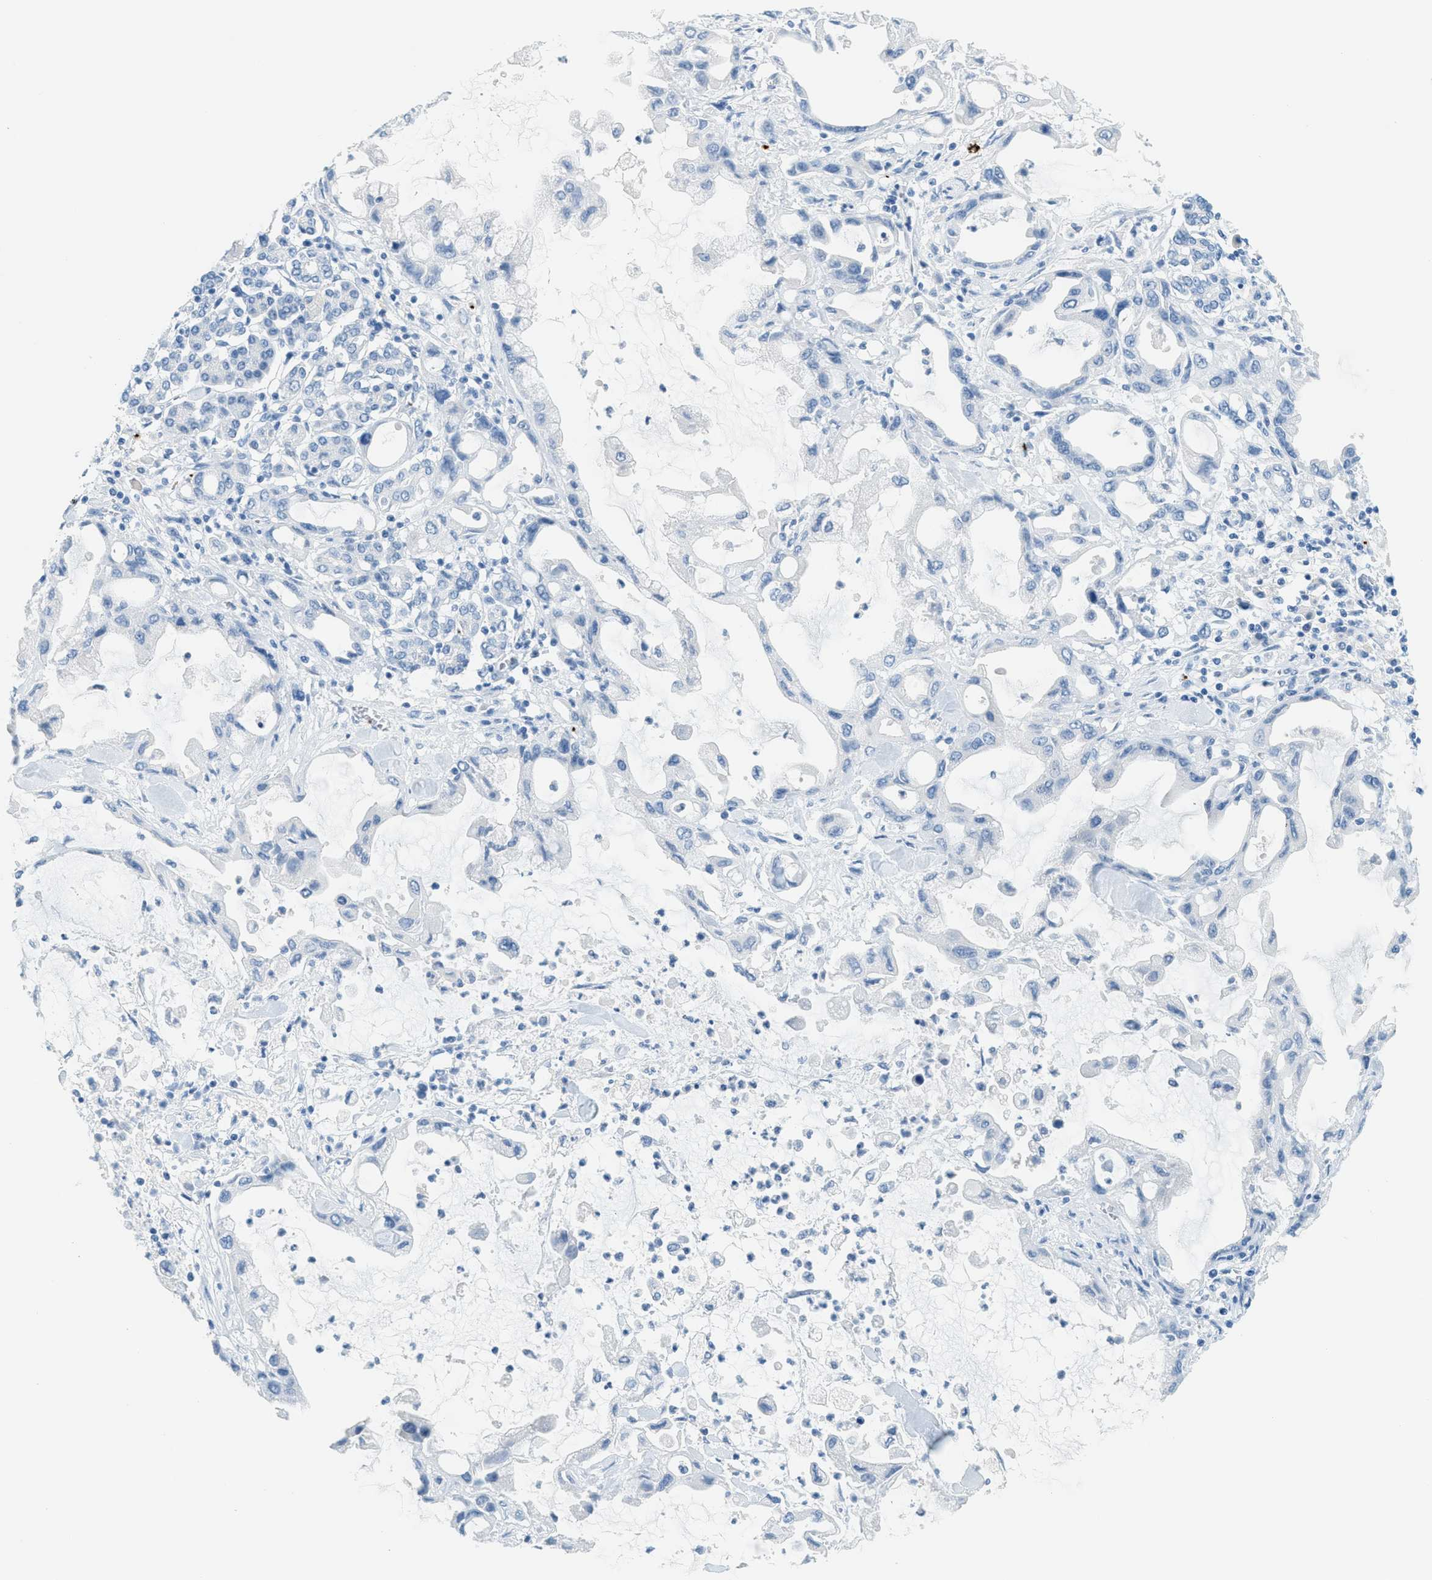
{"staining": {"intensity": "negative", "quantity": "none", "location": "none"}, "tissue": "pancreatic cancer", "cell_type": "Tumor cells", "image_type": "cancer", "snomed": [{"axis": "morphology", "description": "Adenocarcinoma, NOS"}, {"axis": "topography", "description": "Pancreas"}], "caption": "DAB immunohistochemical staining of human adenocarcinoma (pancreatic) displays no significant positivity in tumor cells.", "gene": "PPBP", "patient": {"sex": "female", "age": 57}}